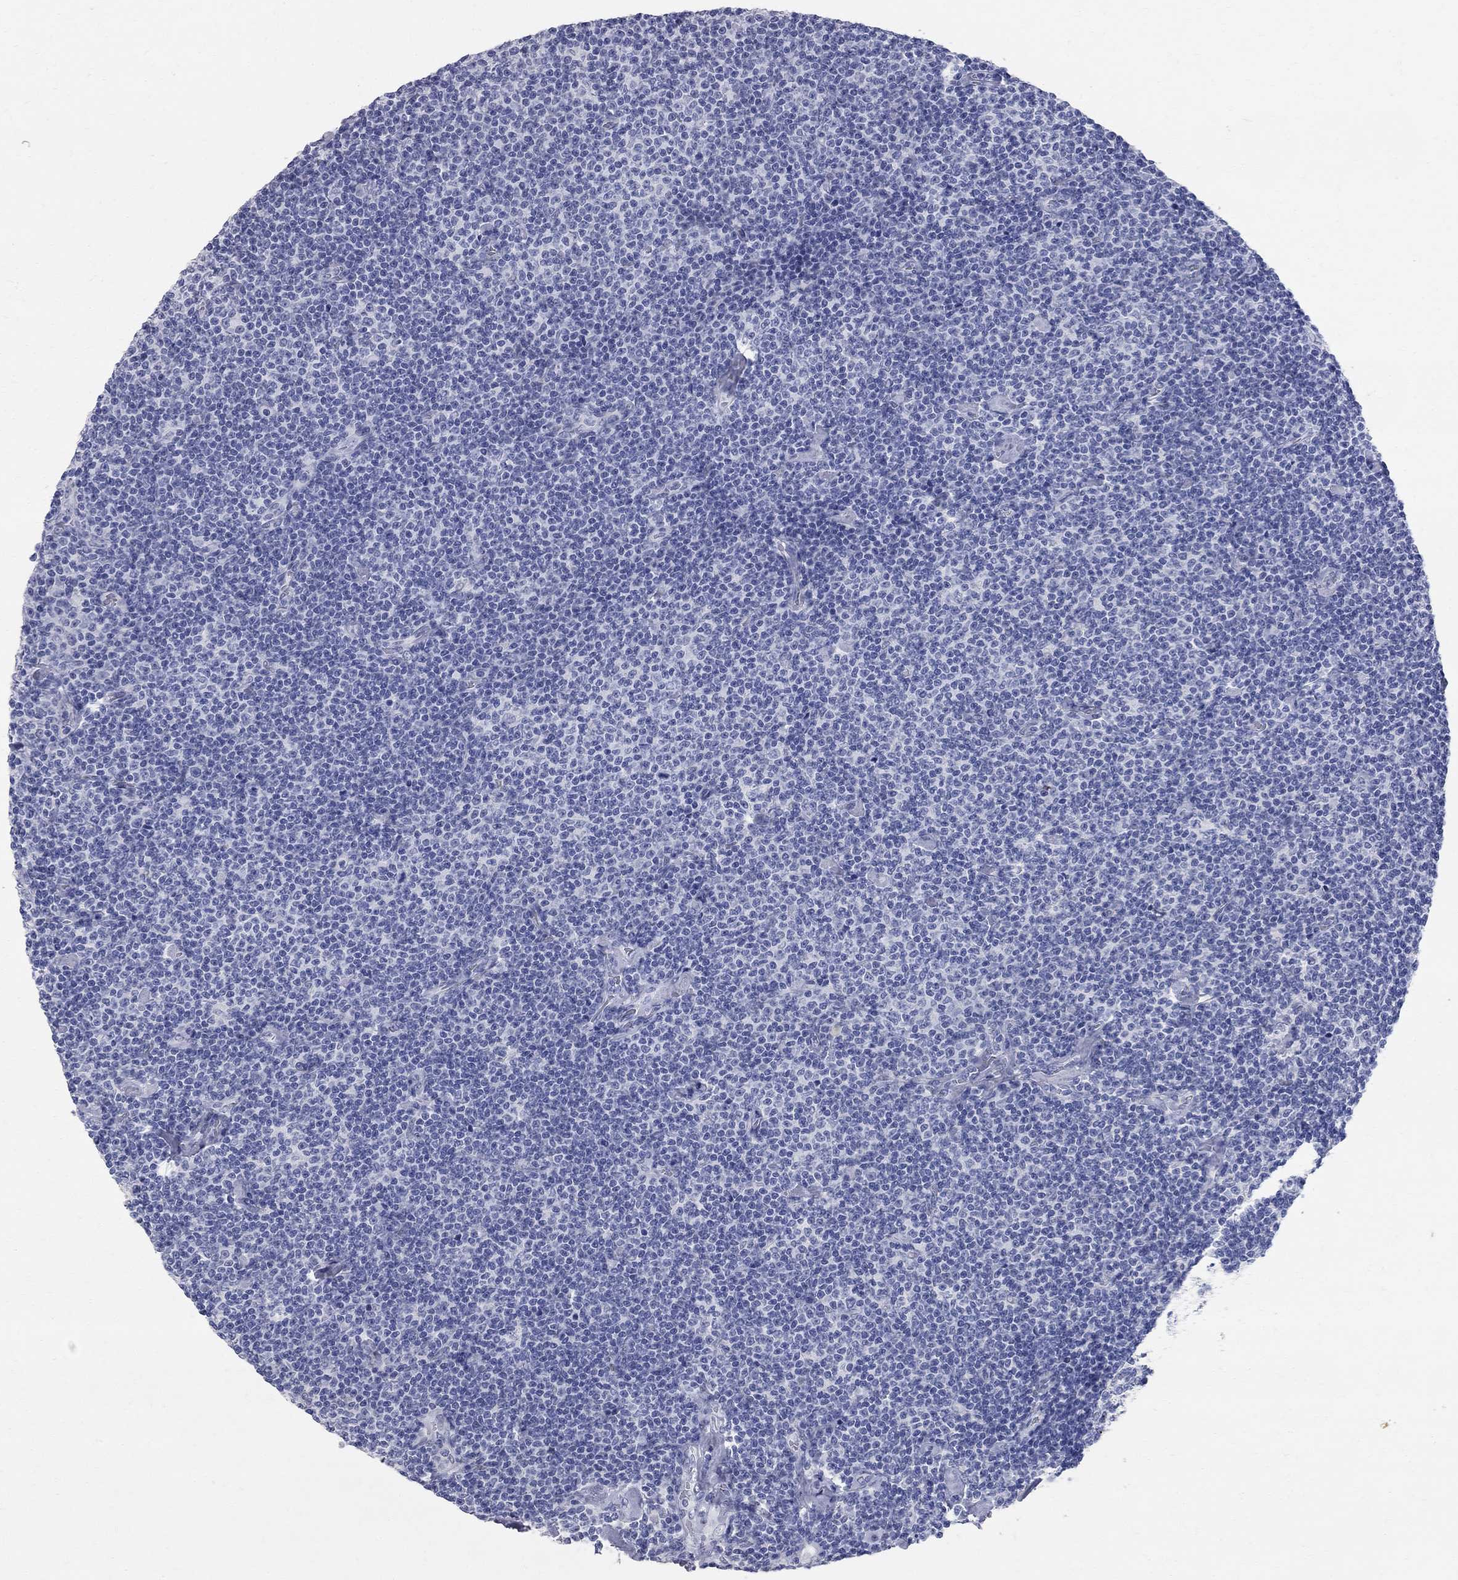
{"staining": {"intensity": "negative", "quantity": "none", "location": "none"}, "tissue": "lymphoma", "cell_type": "Tumor cells", "image_type": "cancer", "snomed": [{"axis": "morphology", "description": "Malignant lymphoma, non-Hodgkin's type, Low grade"}, {"axis": "topography", "description": "Lymph node"}], "caption": "The immunohistochemistry micrograph has no significant staining in tumor cells of lymphoma tissue.", "gene": "BPIFB1", "patient": {"sex": "male", "age": 81}}